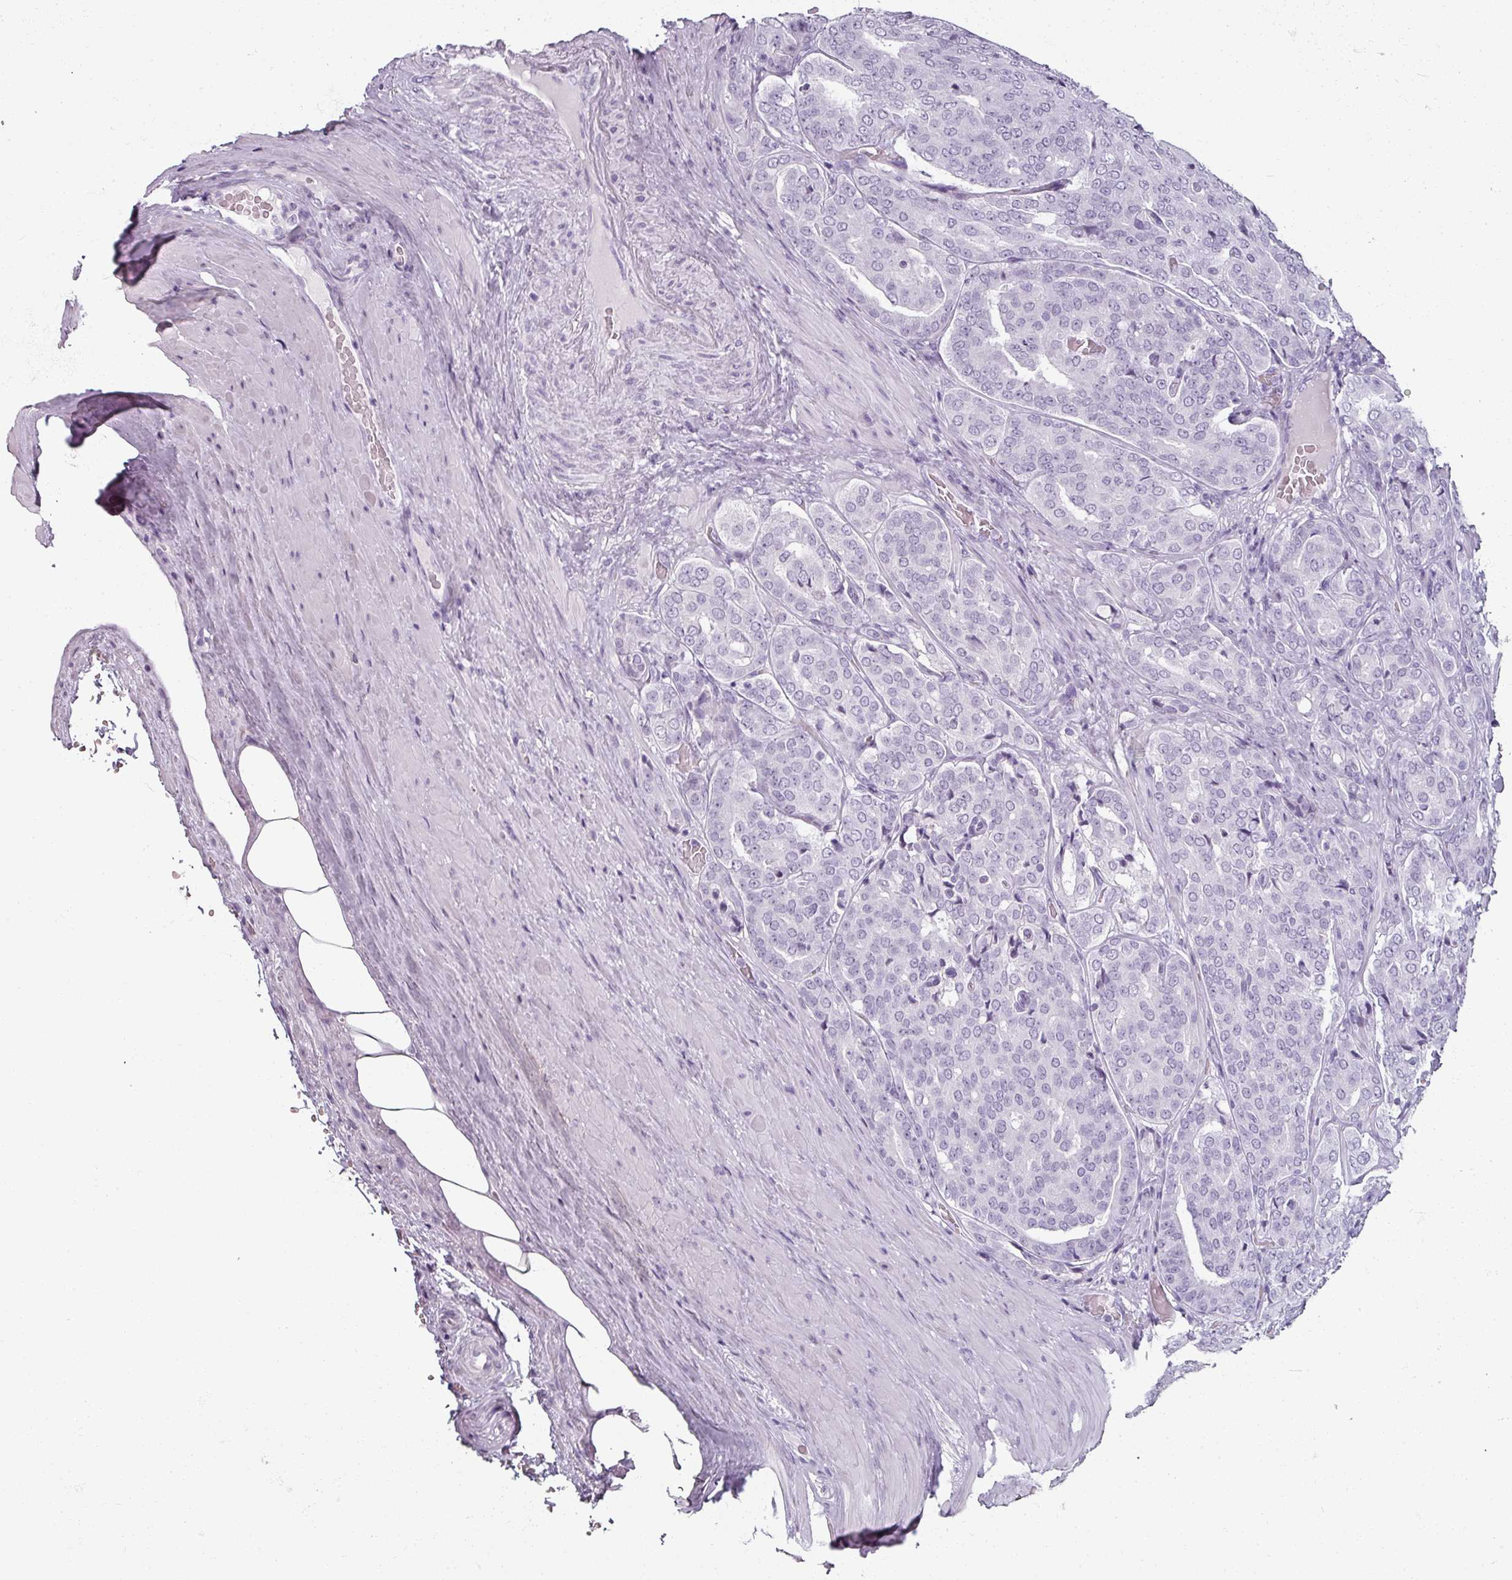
{"staining": {"intensity": "negative", "quantity": "none", "location": "none"}, "tissue": "prostate cancer", "cell_type": "Tumor cells", "image_type": "cancer", "snomed": [{"axis": "morphology", "description": "Adenocarcinoma, High grade"}, {"axis": "topography", "description": "Prostate"}], "caption": "Tumor cells are negative for brown protein staining in prostate high-grade adenocarcinoma. The staining is performed using DAB brown chromogen with nuclei counter-stained in using hematoxylin.", "gene": "REG3G", "patient": {"sex": "male", "age": 68}}